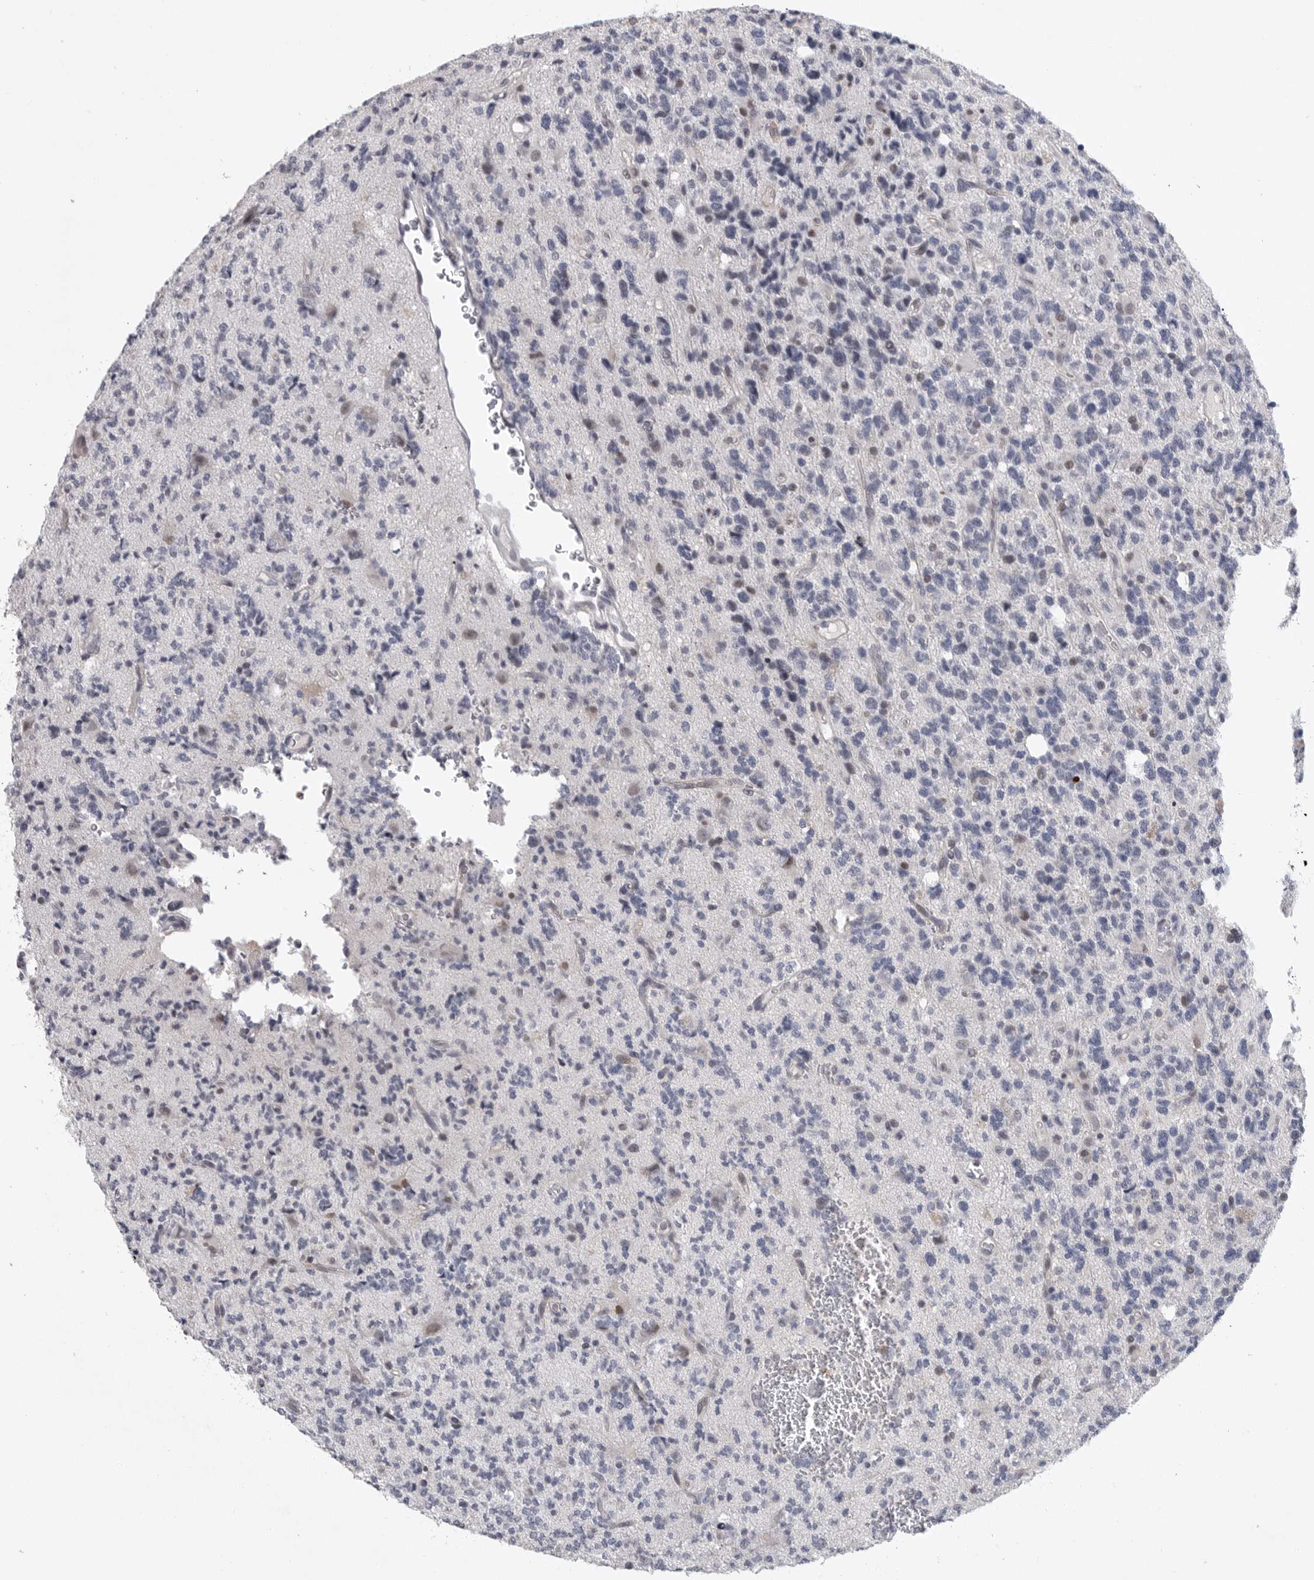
{"staining": {"intensity": "weak", "quantity": "<25%", "location": "nuclear"}, "tissue": "glioma", "cell_type": "Tumor cells", "image_type": "cancer", "snomed": [{"axis": "morphology", "description": "Glioma, malignant, High grade"}, {"axis": "topography", "description": "Brain"}], "caption": "This is an IHC photomicrograph of human high-grade glioma (malignant). There is no staining in tumor cells.", "gene": "FBXO43", "patient": {"sex": "female", "age": 62}}